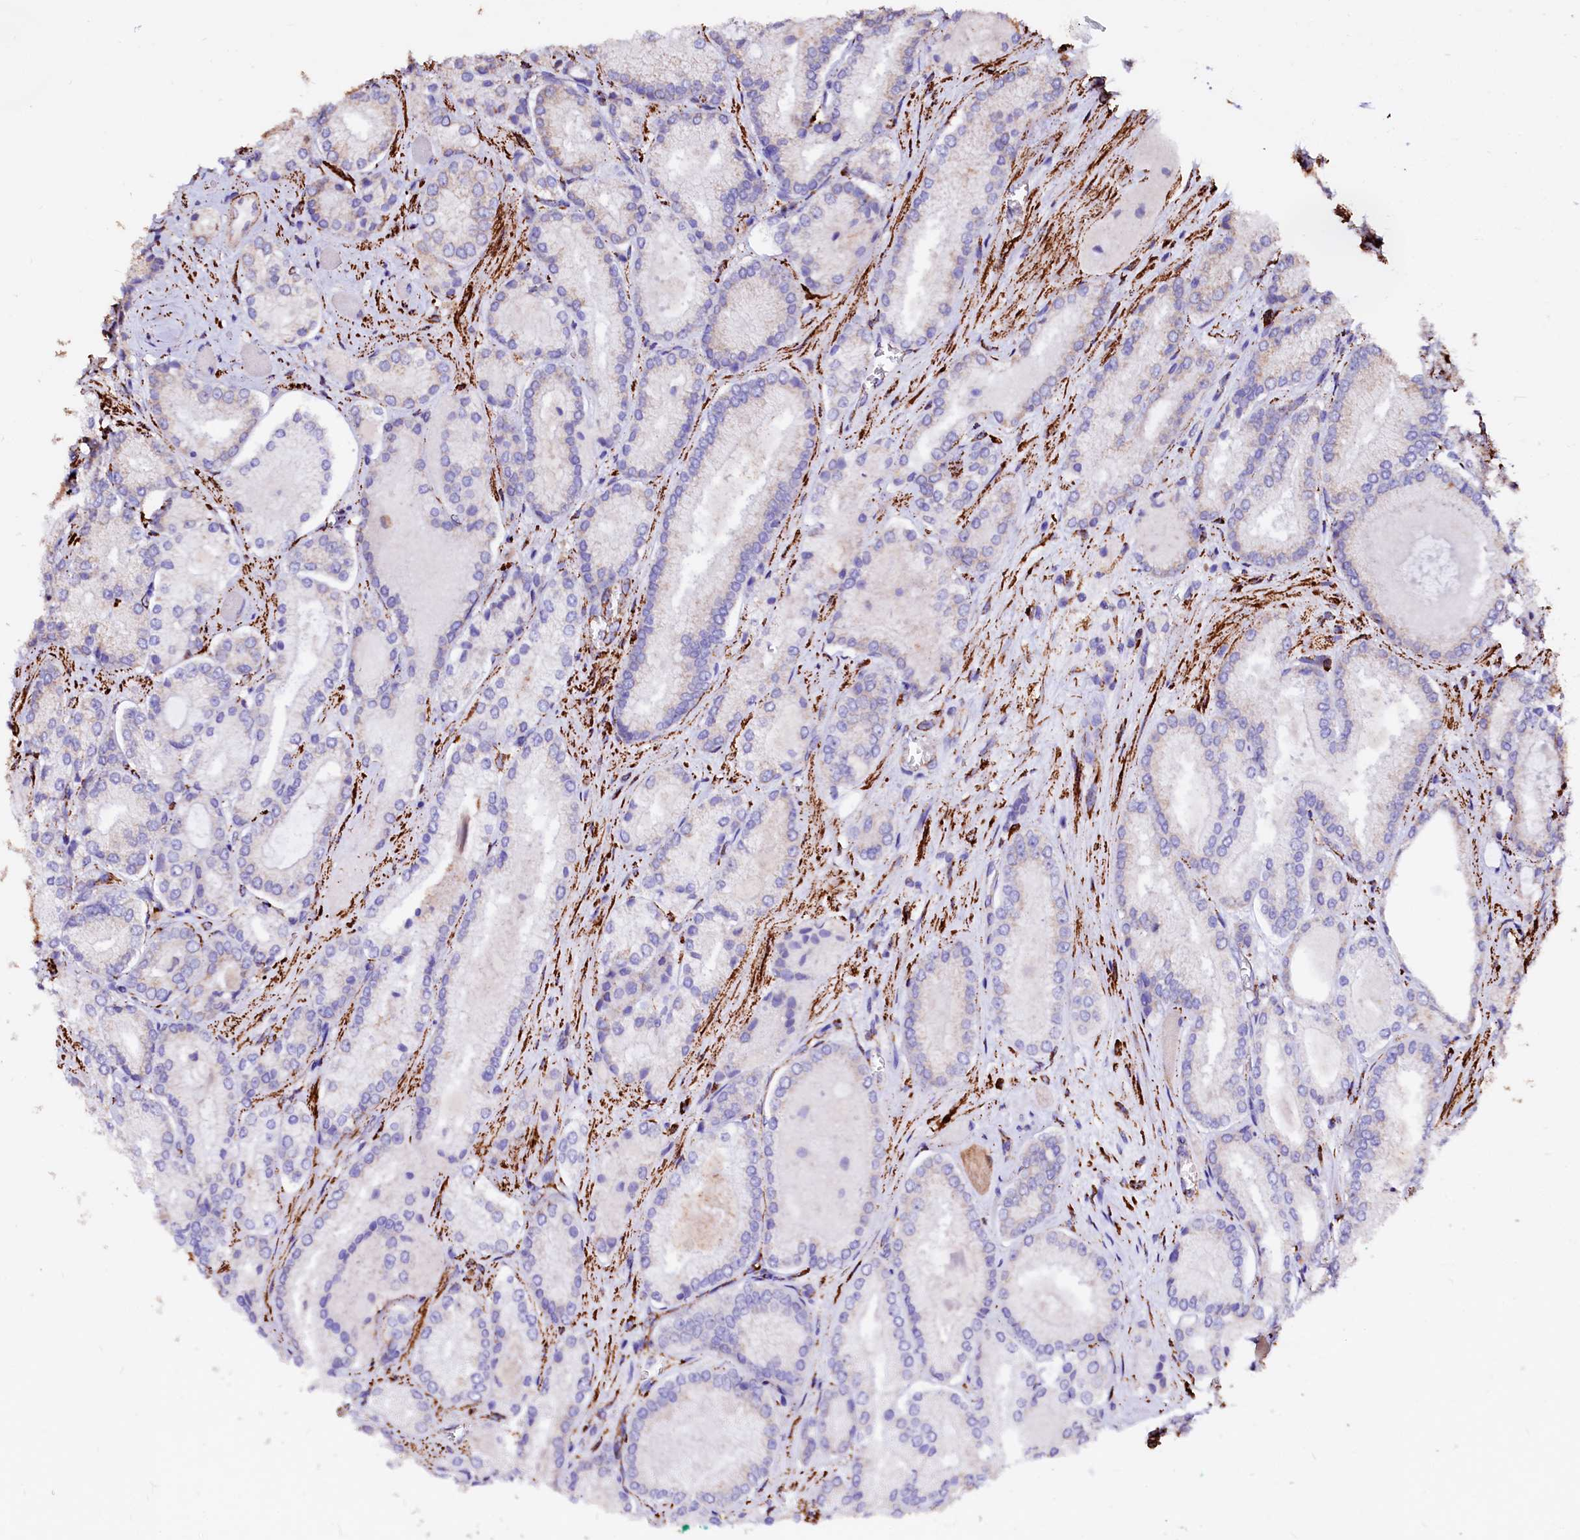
{"staining": {"intensity": "negative", "quantity": "none", "location": "none"}, "tissue": "prostate cancer", "cell_type": "Tumor cells", "image_type": "cancer", "snomed": [{"axis": "morphology", "description": "Adenocarcinoma, Low grade"}, {"axis": "topography", "description": "Prostate"}], "caption": "Immunohistochemistry of human prostate cancer exhibits no expression in tumor cells. The staining is performed using DAB brown chromogen with nuclei counter-stained in using hematoxylin.", "gene": "MAOB", "patient": {"sex": "male", "age": 74}}